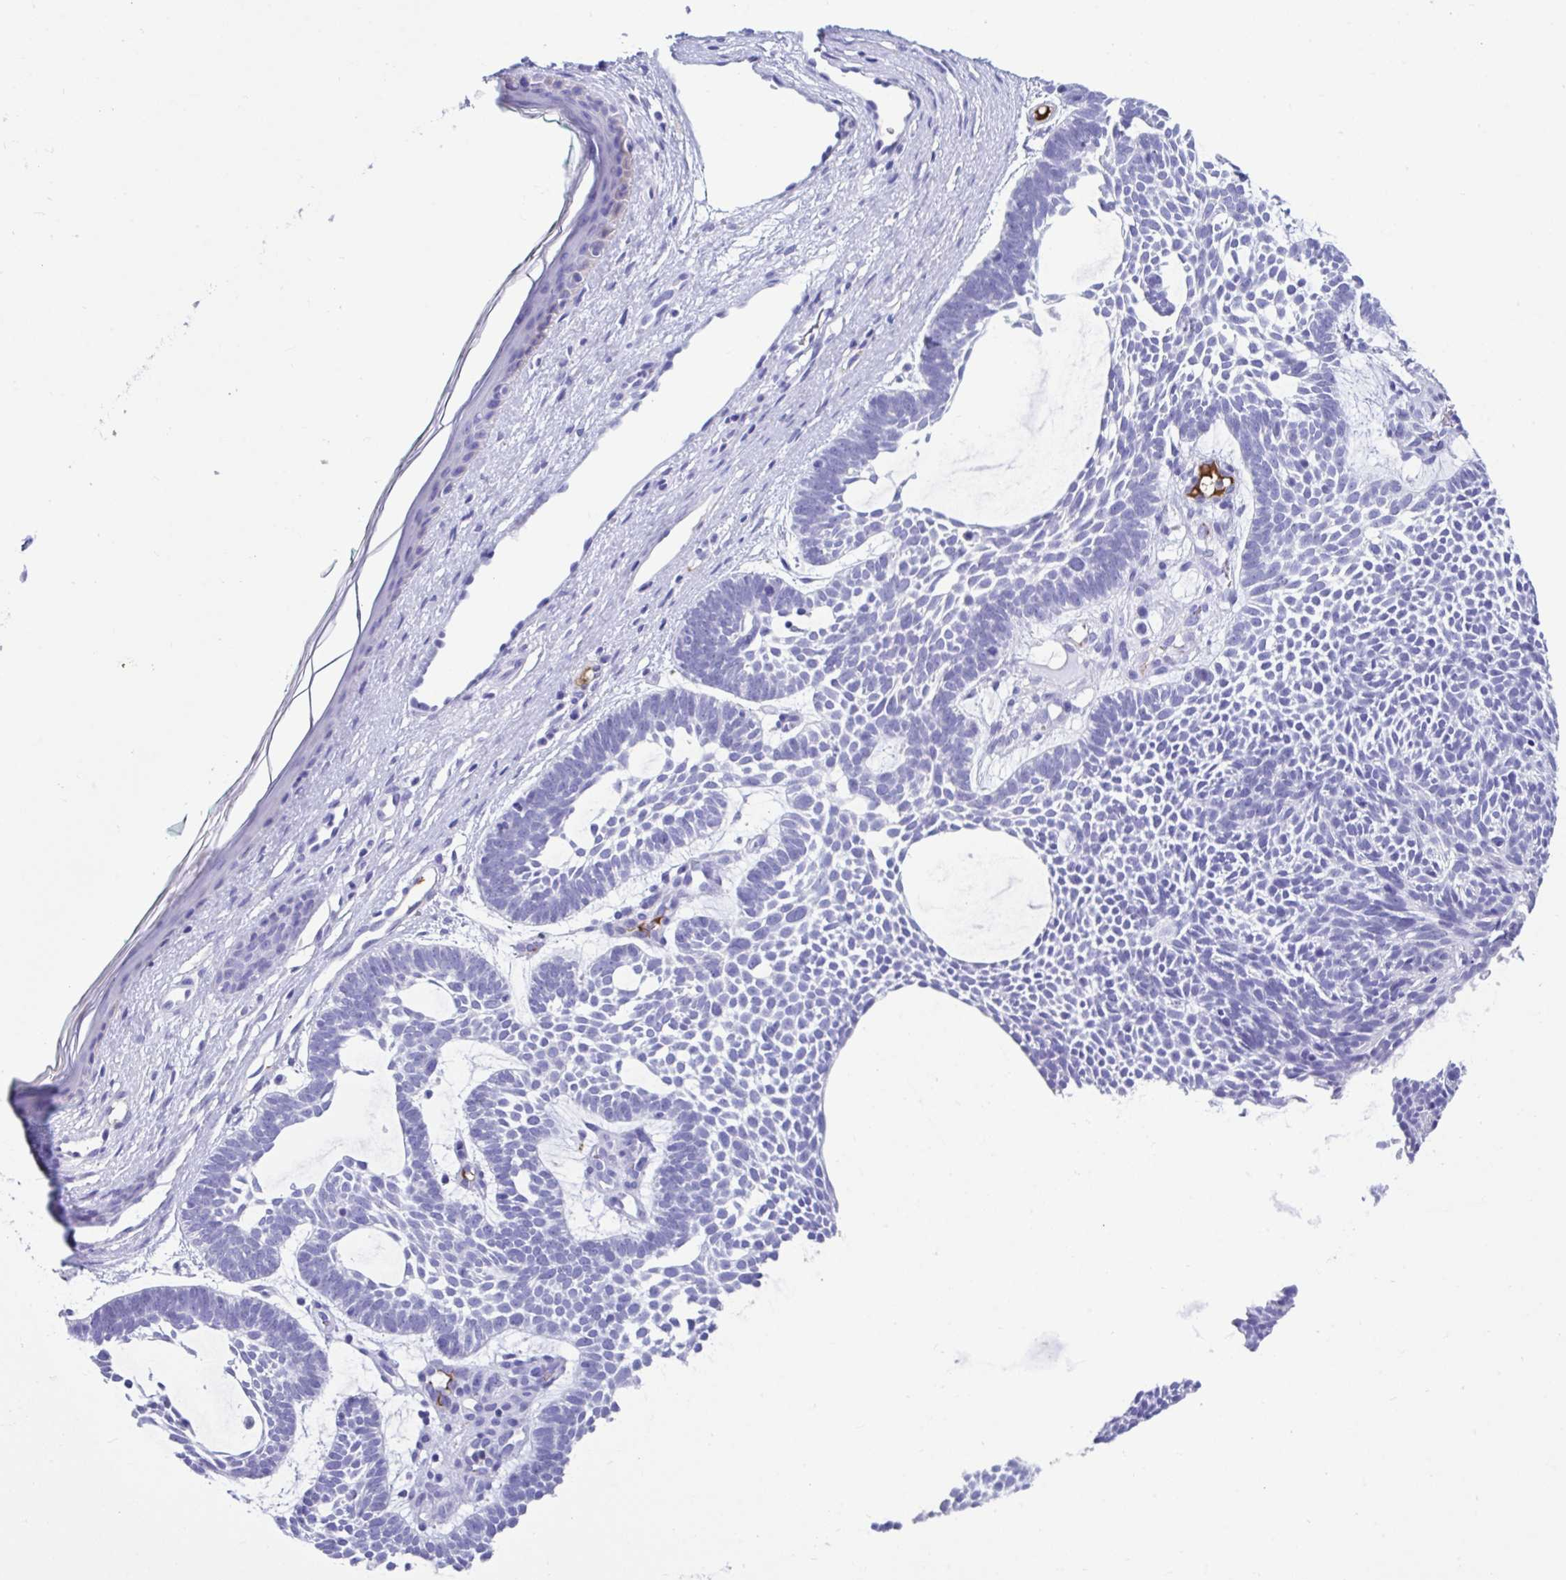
{"staining": {"intensity": "negative", "quantity": "none", "location": "none"}, "tissue": "skin cancer", "cell_type": "Tumor cells", "image_type": "cancer", "snomed": [{"axis": "morphology", "description": "Basal cell carcinoma"}, {"axis": "topography", "description": "Skin"}, {"axis": "topography", "description": "Skin of face"}], "caption": "Tumor cells are negative for brown protein staining in skin basal cell carcinoma.", "gene": "SMIM9", "patient": {"sex": "male", "age": 83}}